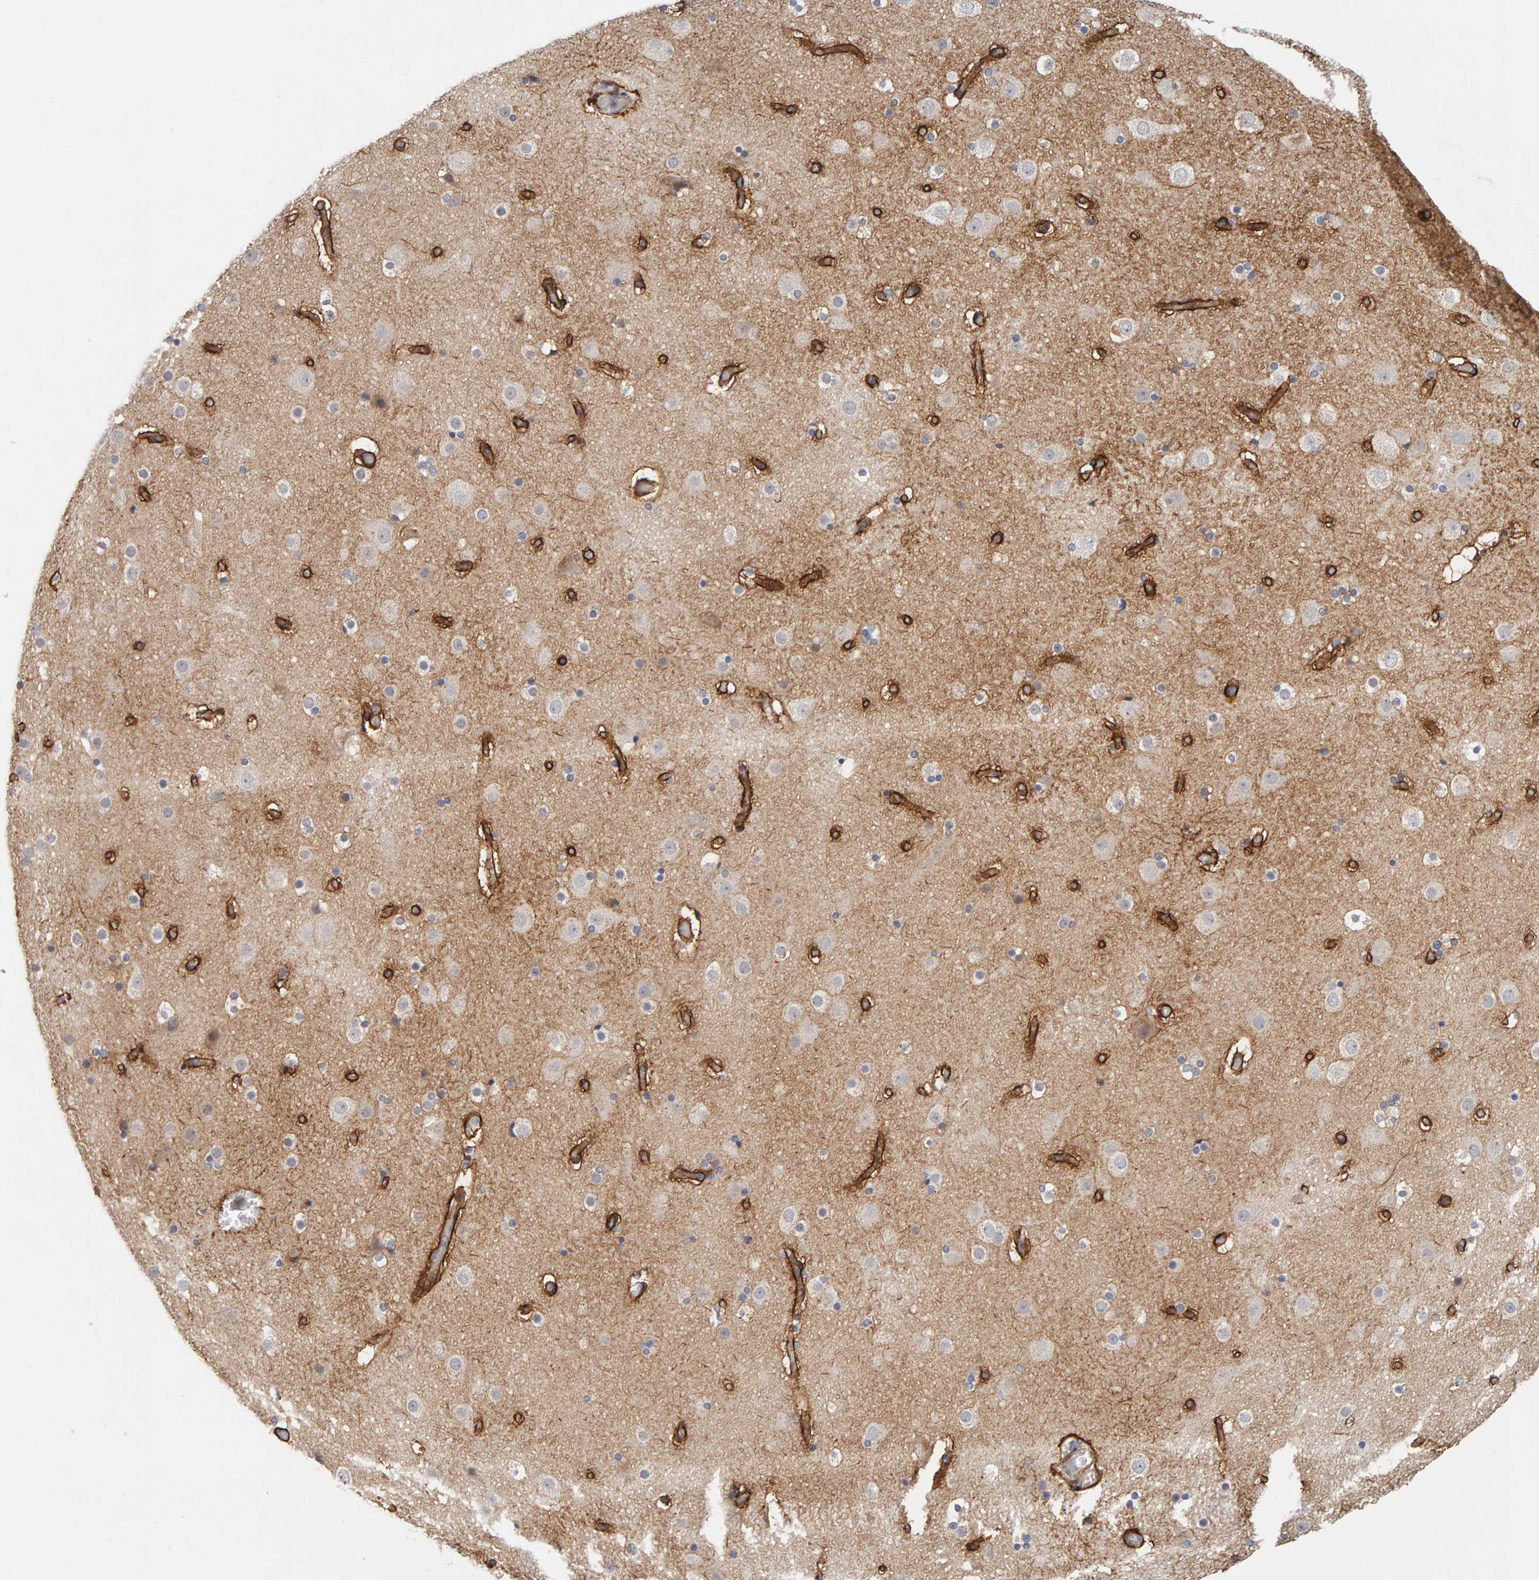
{"staining": {"intensity": "negative", "quantity": "none", "location": "none"}, "tissue": "cerebral cortex", "cell_type": "Endothelial cells", "image_type": "normal", "snomed": [{"axis": "morphology", "description": "Normal tissue, NOS"}, {"axis": "topography", "description": "Cerebral cortex"}], "caption": "Immunohistochemical staining of normal cerebral cortex displays no significant positivity in endothelial cells. (DAB immunohistochemistry with hematoxylin counter stain).", "gene": "NUDCD1", "patient": {"sex": "male", "age": 57}}